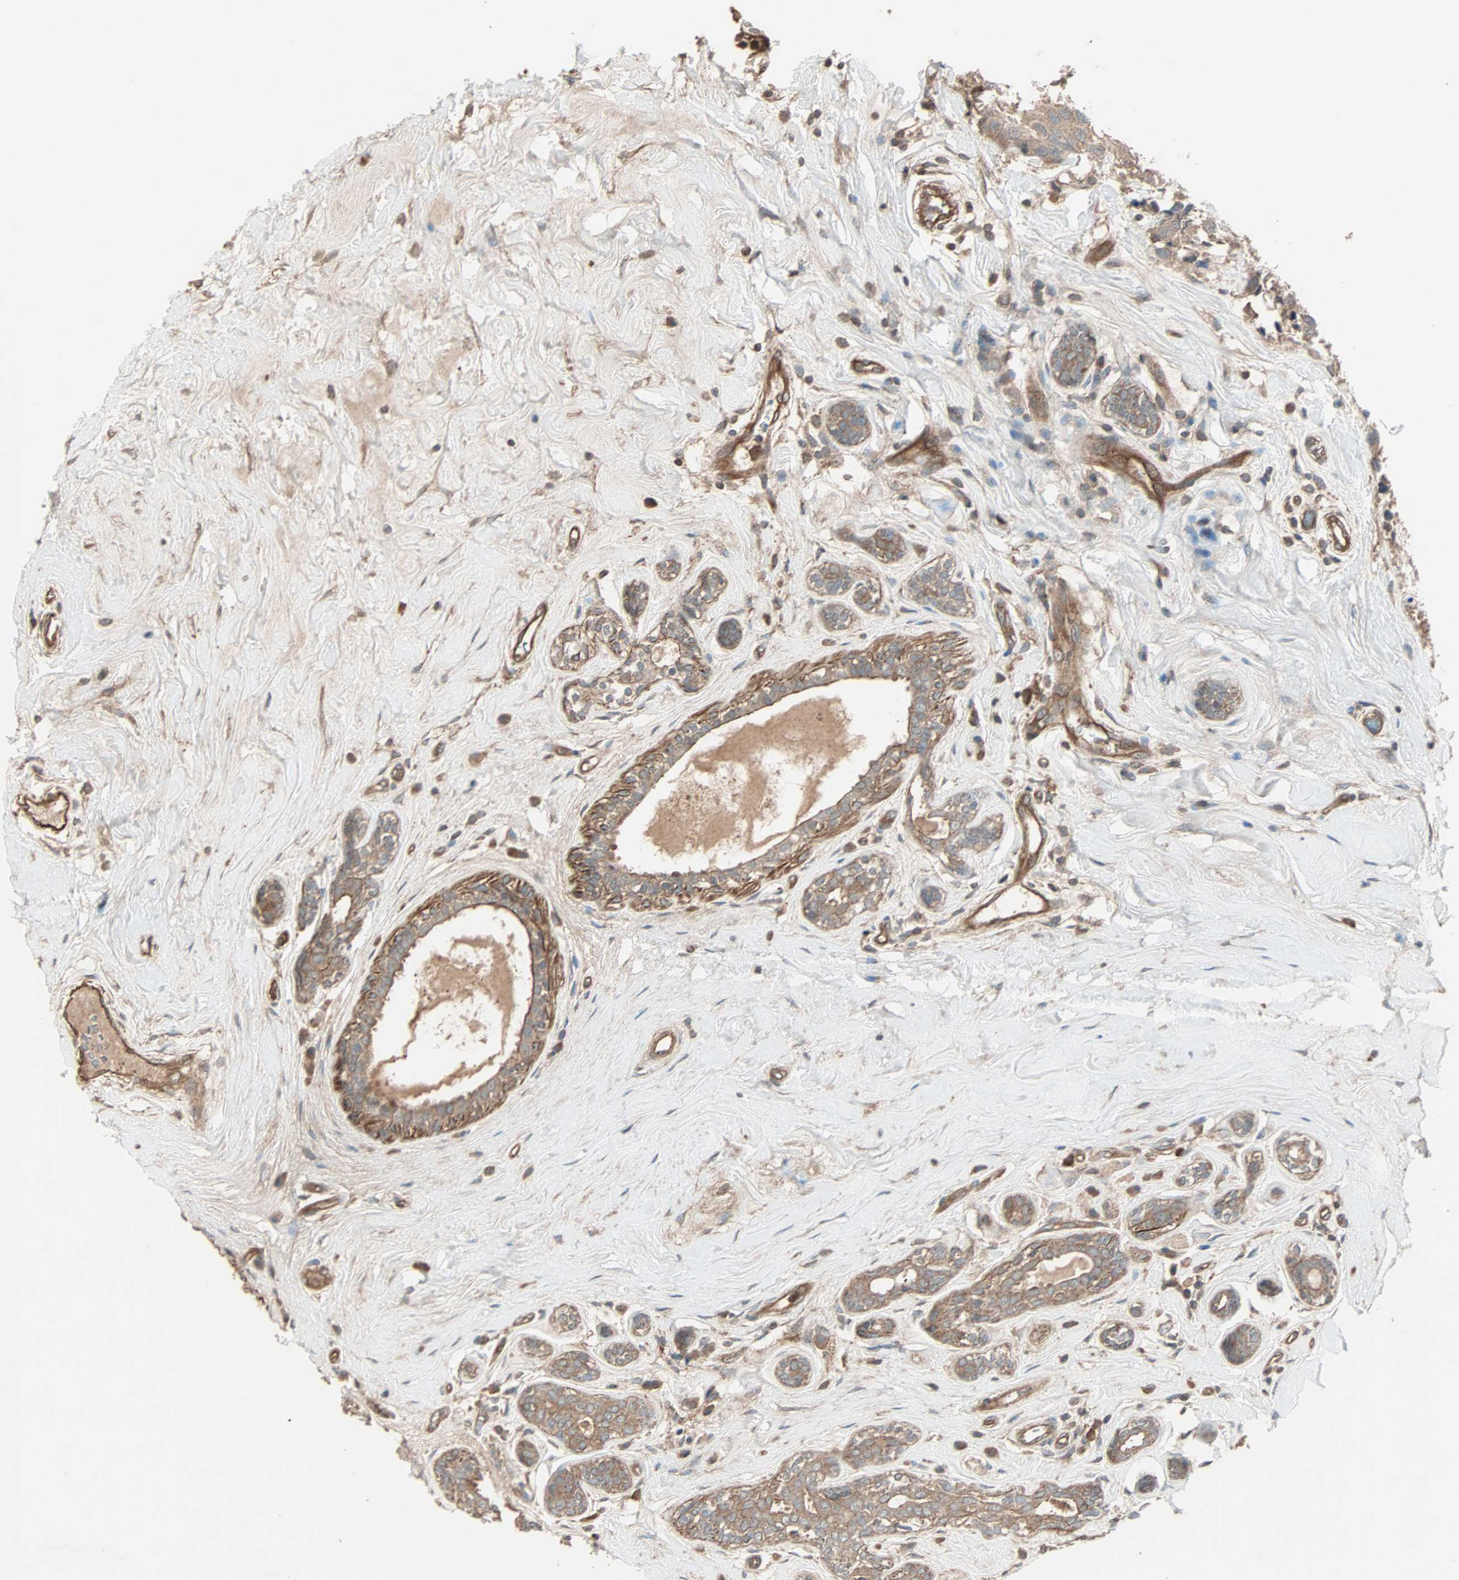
{"staining": {"intensity": "moderate", "quantity": ">75%", "location": "cytoplasmic/membranous"}, "tissue": "breast cancer", "cell_type": "Tumor cells", "image_type": "cancer", "snomed": [{"axis": "morphology", "description": "Normal tissue, NOS"}, {"axis": "morphology", "description": "Duct carcinoma"}, {"axis": "topography", "description": "Breast"}], "caption": "There is medium levels of moderate cytoplasmic/membranous expression in tumor cells of breast infiltrating ductal carcinoma, as demonstrated by immunohistochemical staining (brown color).", "gene": "GCK", "patient": {"sex": "female", "age": 39}}